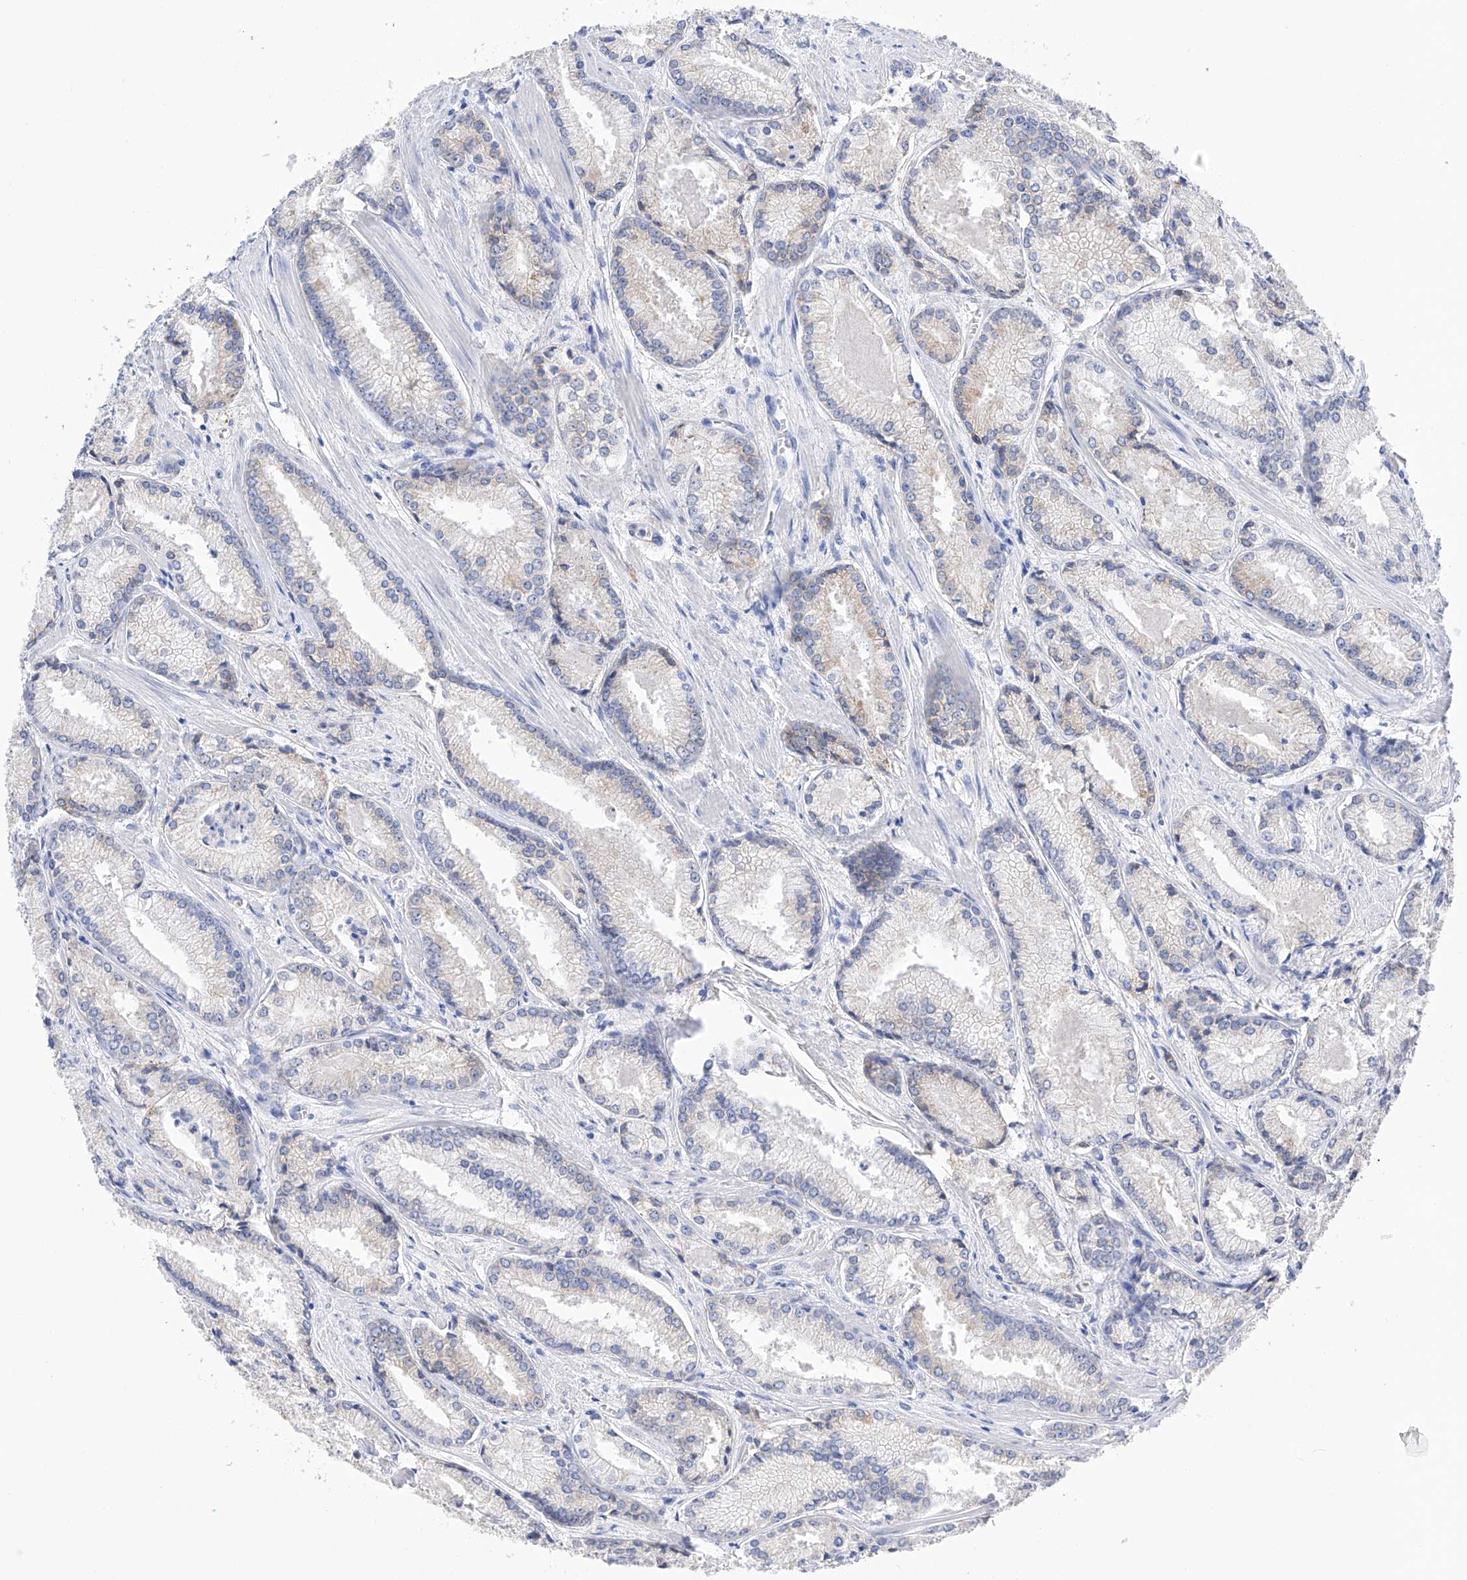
{"staining": {"intensity": "negative", "quantity": "none", "location": "none"}, "tissue": "prostate cancer", "cell_type": "Tumor cells", "image_type": "cancer", "snomed": [{"axis": "morphology", "description": "Adenocarcinoma, Low grade"}, {"axis": "topography", "description": "Prostate"}], "caption": "This is an immunohistochemistry (IHC) image of human prostate adenocarcinoma (low-grade). There is no positivity in tumor cells.", "gene": "PDIA5", "patient": {"sex": "male", "age": 54}}